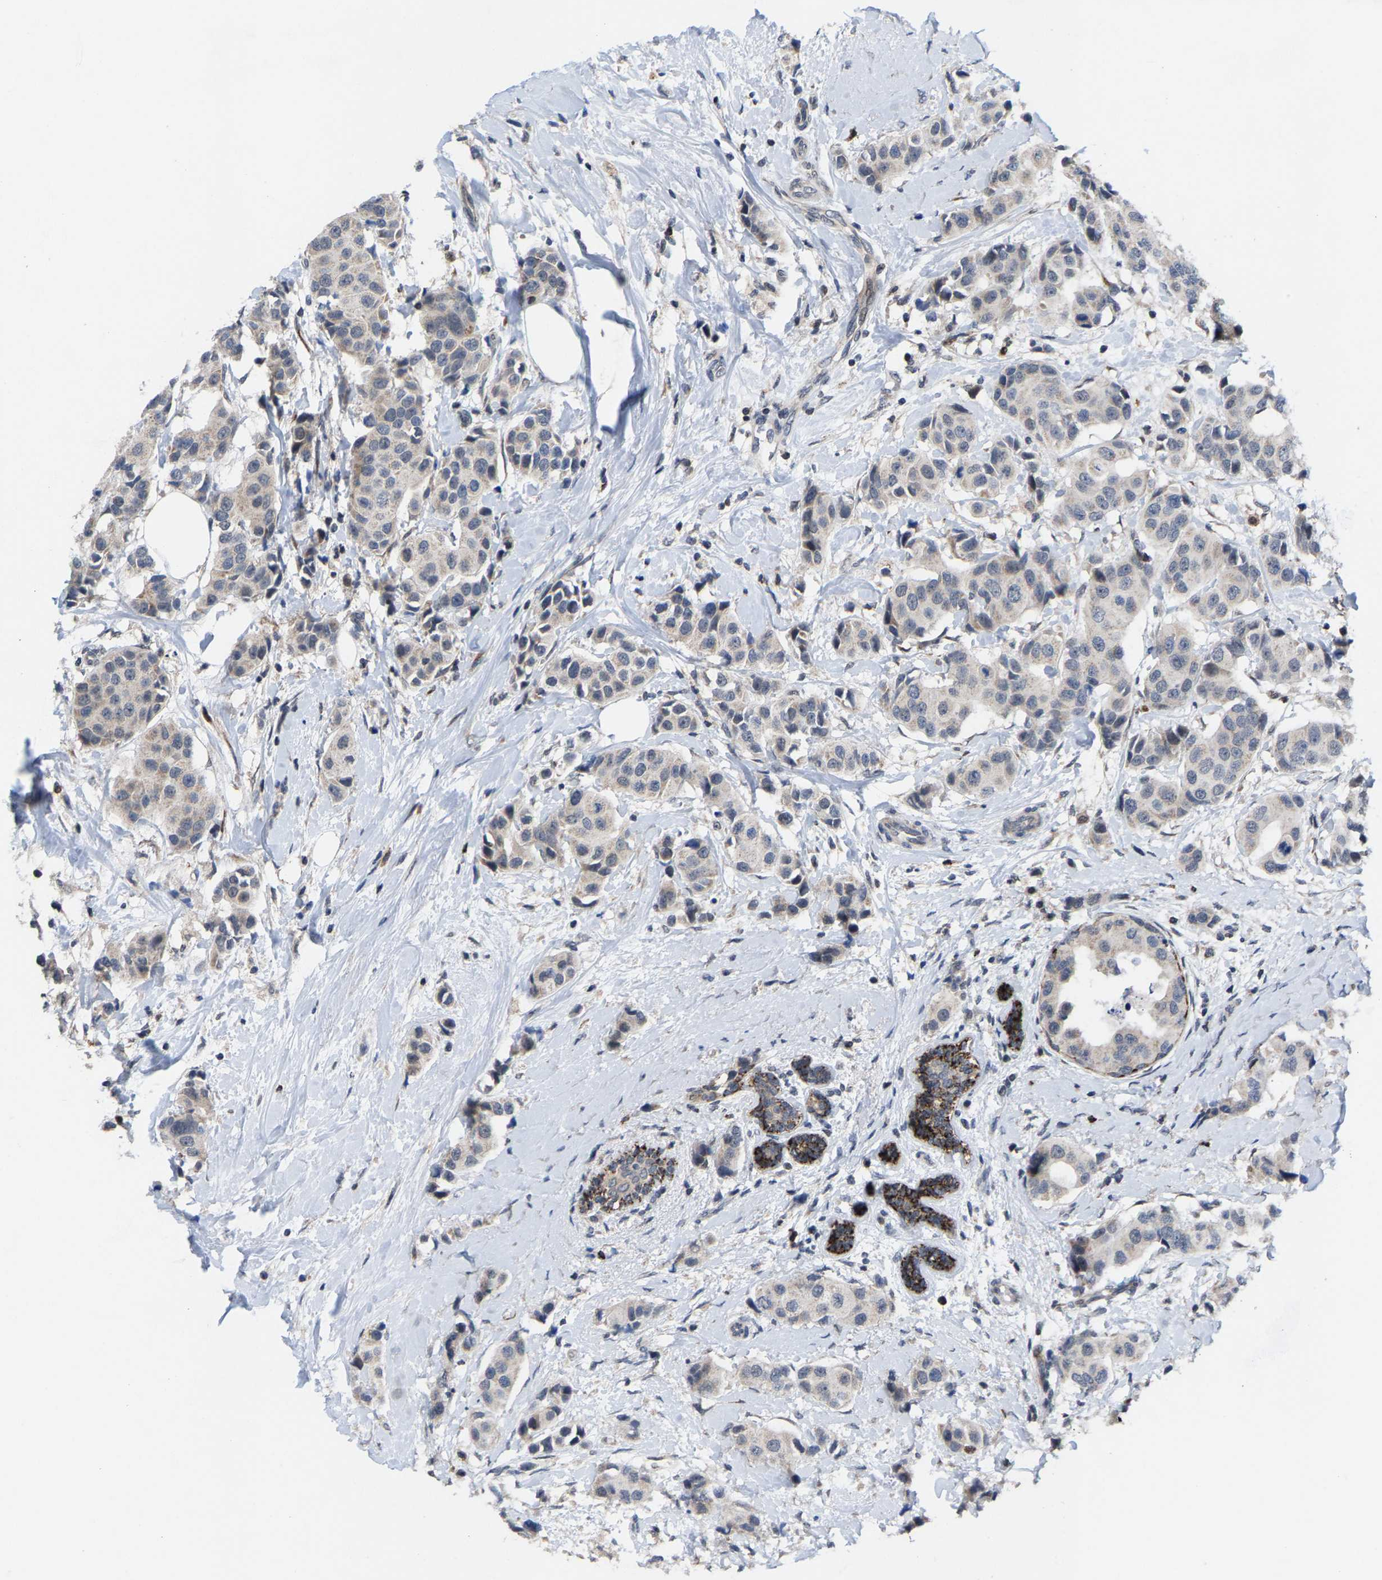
{"staining": {"intensity": "weak", "quantity": "<25%", "location": "cytoplasmic/membranous"}, "tissue": "breast cancer", "cell_type": "Tumor cells", "image_type": "cancer", "snomed": [{"axis": "morphology", "description": "Normal tissue, NOS"}, {"axis": "morphology", "description": "Duct carcinoma"}, {"axis": "topography", "description": "Breast"}], "caption": "Tumor cells show no significant protein expression in breast cancer (infiltrating ductal carcinoma). The staining is performed using DAB brown chromogen with nuclei counter-stained in using hematoxylin.", "gene": "TDRKH", "patient": {"sex": "female", "age": 39}}